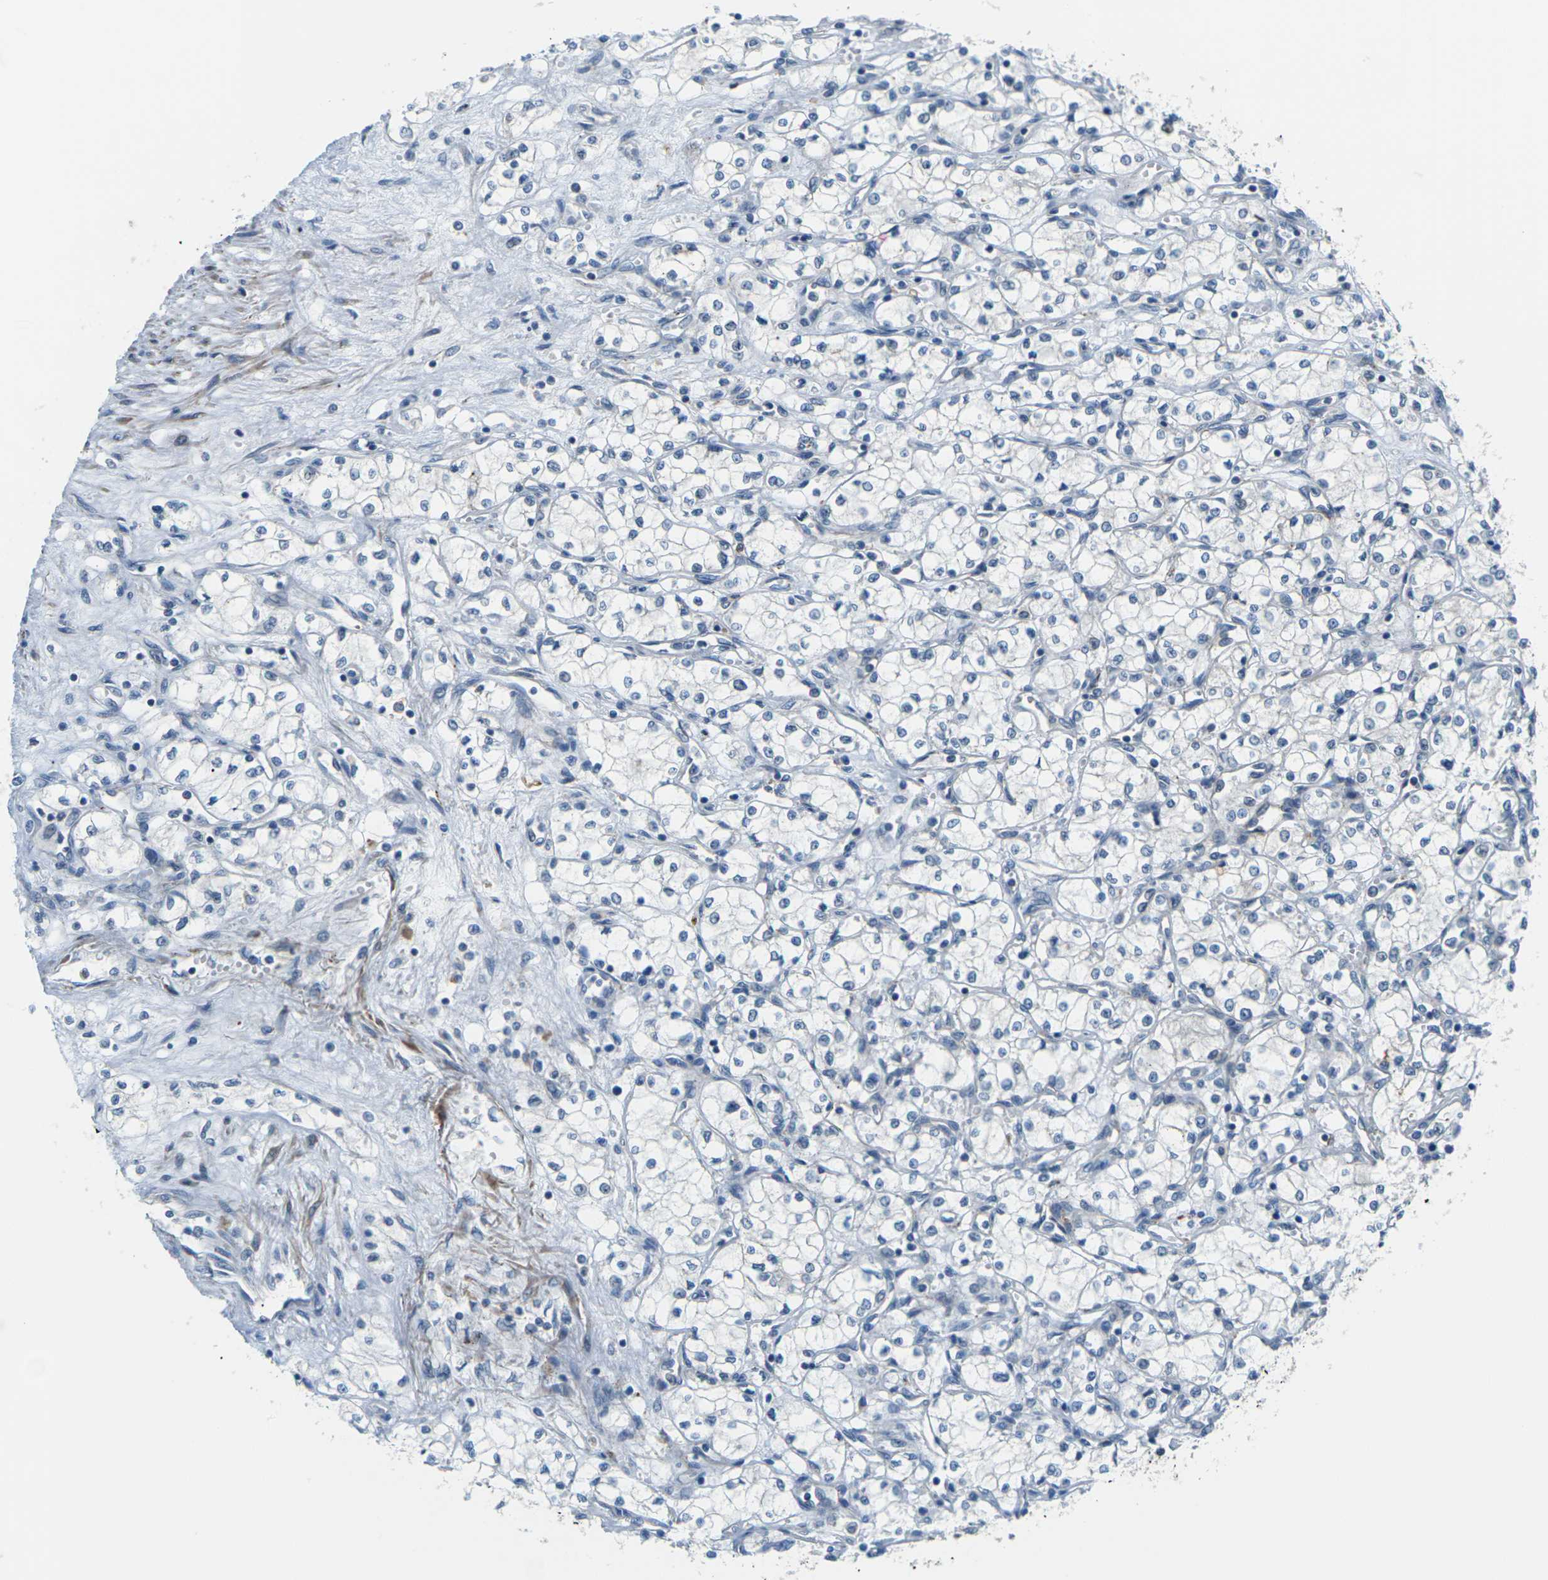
{"staining": {"intensity": "negative", "quantity": "none", "location": "none"}, "tissue": "renal cancer", "cell_type": "Tumor cells", "image_type": "cancer", "snomed": [{"axis": "morphology", "description": "Normal tissue, NOS"}, {"axis": "morphology", "description": "Adenocarcinoma, NOS"}, {"axis": "topography", "description": "Kidney"}], "caption": "A photomicrograph of human renal cancer (adenocarcinoma) is negative for staining in tumor cells.", "gene": "SLC13A3", "patient": {"sex": "male", "age": 59}}